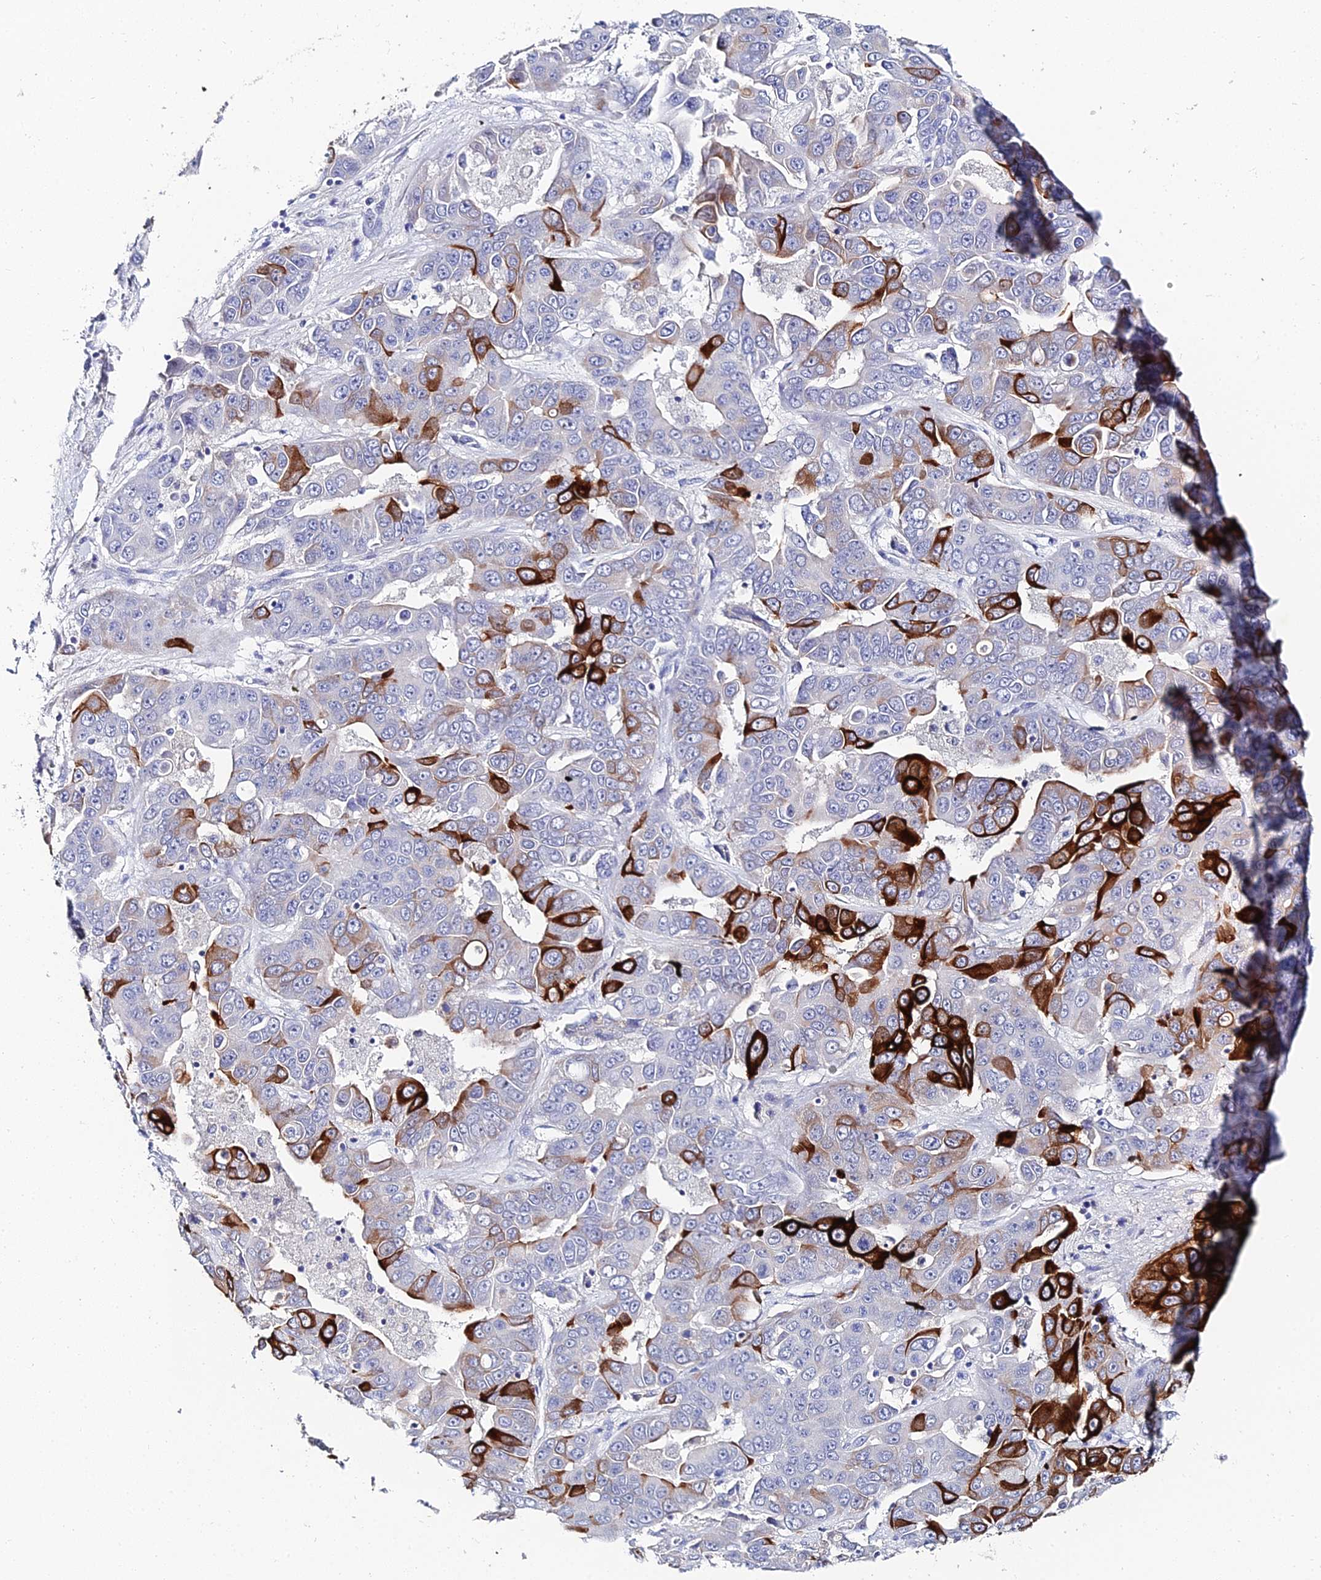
{"staining": {"intensity": "strong", "quantity": "25%-75%", "location": "cytoplasmic/membranous"}, "tissue": "liver cancer", "cell_type": "Tumor cells", "image_type": "cancer", "snomed": [{"axis": "morphology", "description": "Cholangiocarcinoma"}, {"axis": "topography", "description": "Liver"}], "caption": "Human cholangiocarcinoma (liver) stained with a brown dye demonstrates strong cytoplasmic/membranous positive expression in approximately 25%-75% of tumor cells.", "gene": "KRT17", "patient": {"sex": "female", "age": 52}}